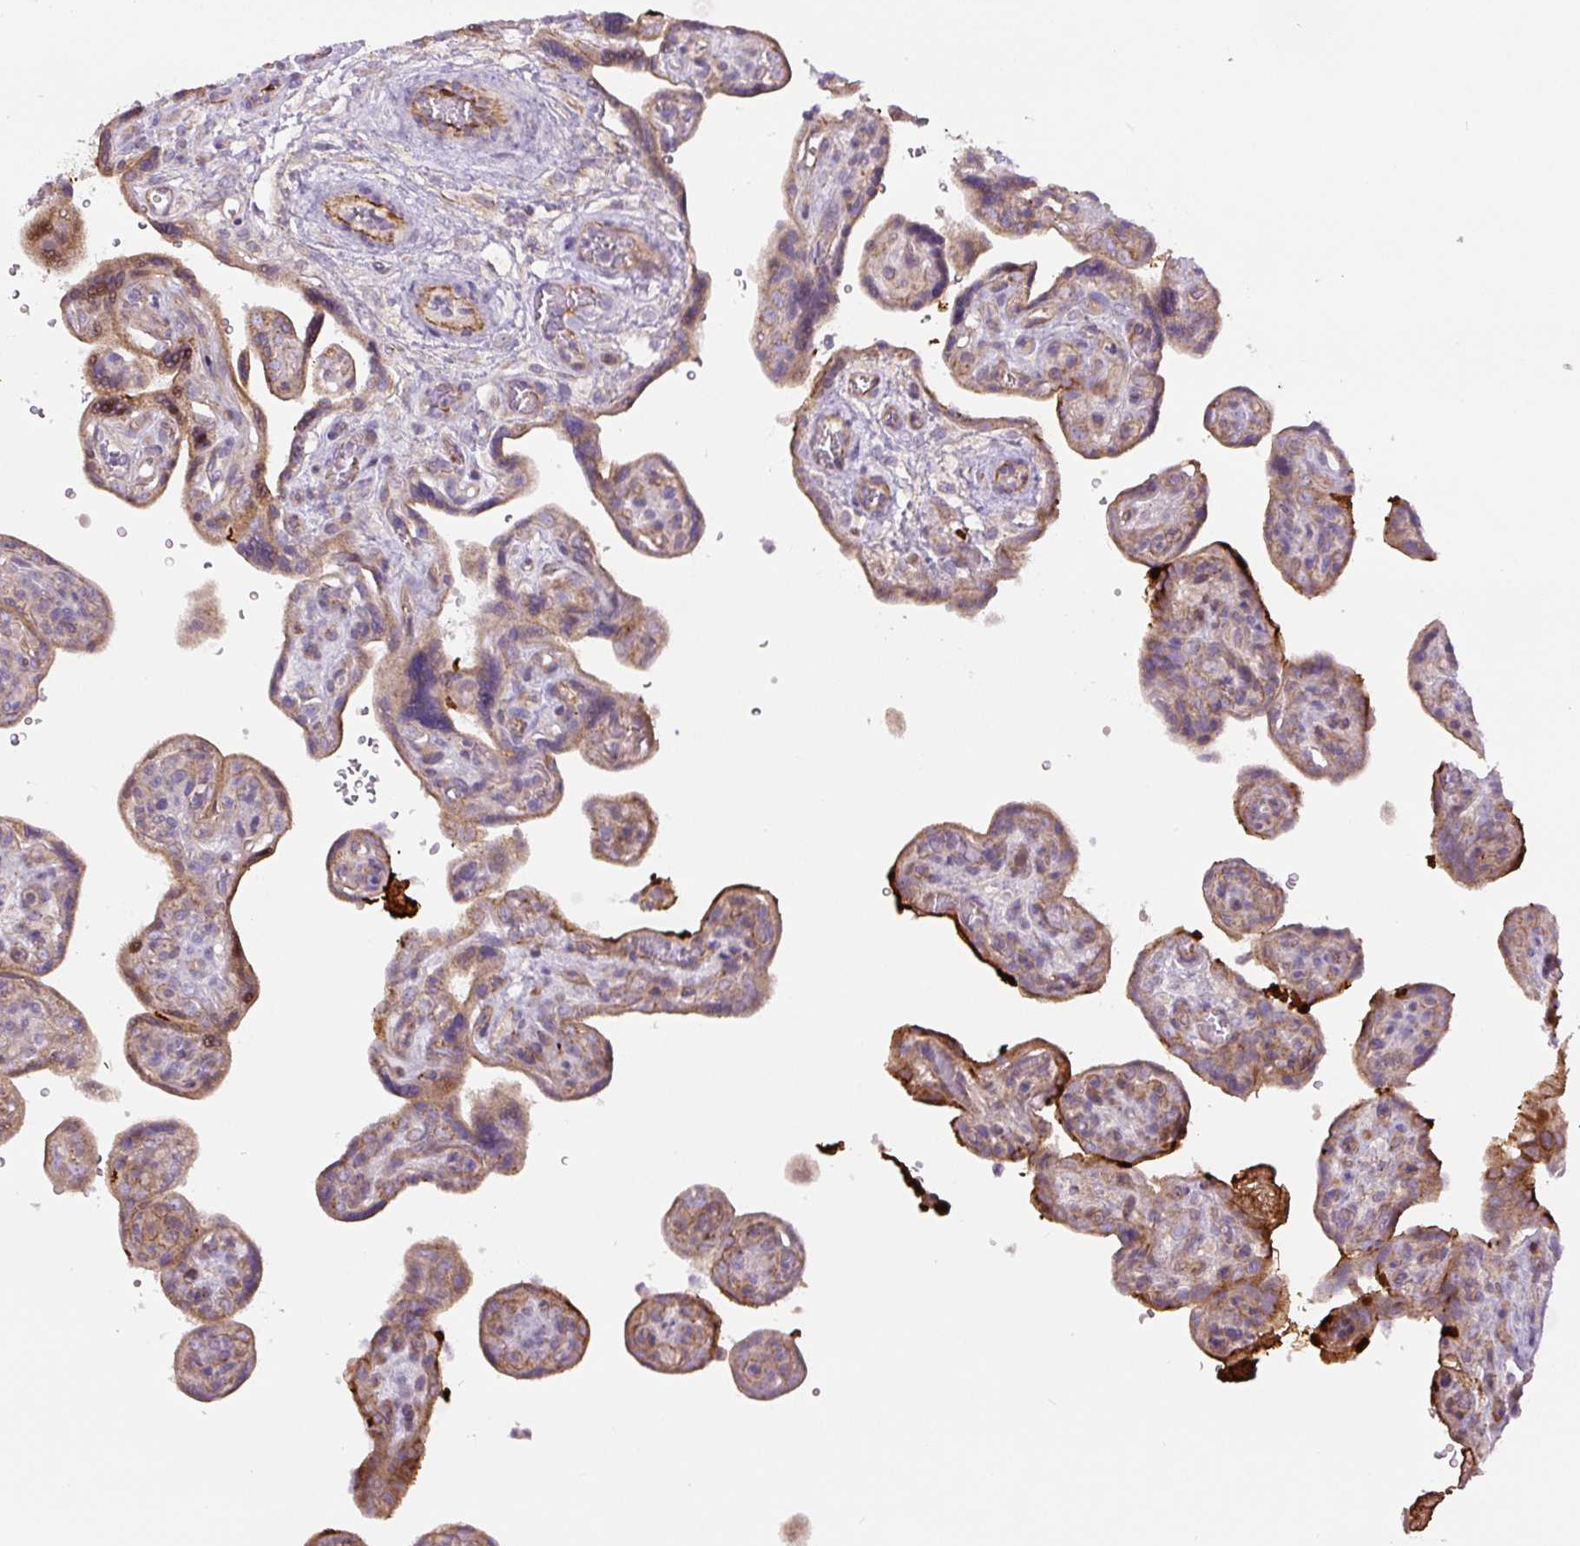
{"staining": {"intensity": "moderate", "quantity": "25%-75%", "location": "cytoplasmic/membranous,nuclear"}, "tissue": "placenta", "cell_type": "Decidual cells", "image_type": "normal", "snomed": [{"axis": "morphology", "description": "Normal tissue, NOS"}, {"axis": "topography", "description": "Placenta"}], "caption": "Placenta stained with IHC exhibits moderate cytoplasmic/membranous,nuclear positivity in approximately 25%-75% of decidual cells.", "gene": "CCNI2", "patient": {"sex": "female", "age": 39}}